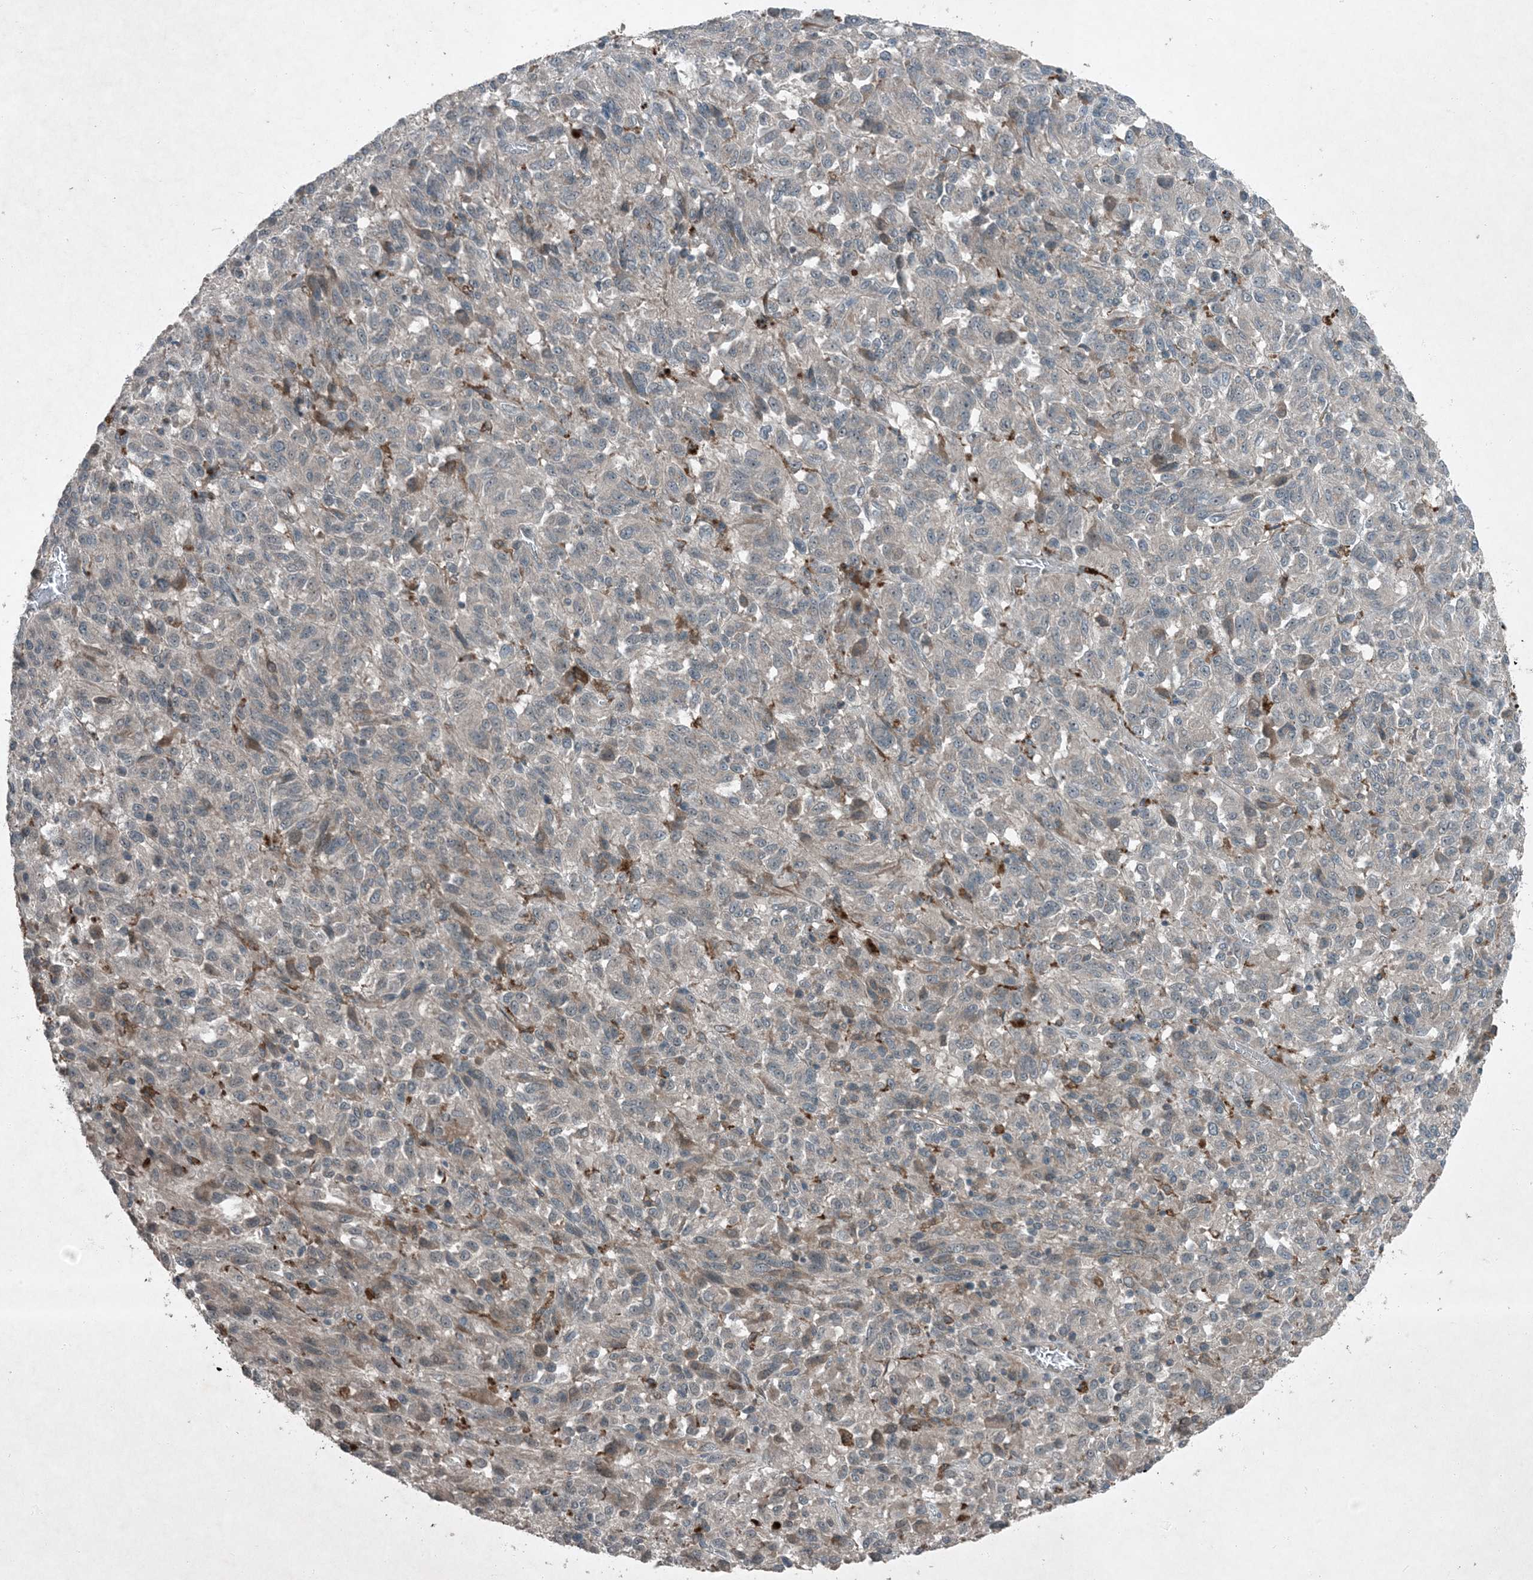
{"staining": {"intensity": "negative", "quantity": "none", "location": "none"}, "tissue": "melanoma", "cell_type": "Tumor cells", "image_type": "cancer", "snomed": [{"axis": "morphology", "description": "Malignant melanoma, Metastatic site"}, {"axis": "topography", "description": "Lung"}], "caption": "Malignant melanoma (metastatic site) stained for a protein using immunohistochemistry (IHC) exhibits no staining tumor cells.", "gene": "MDN1", "patient": {"sex": "male", "age": 64}}